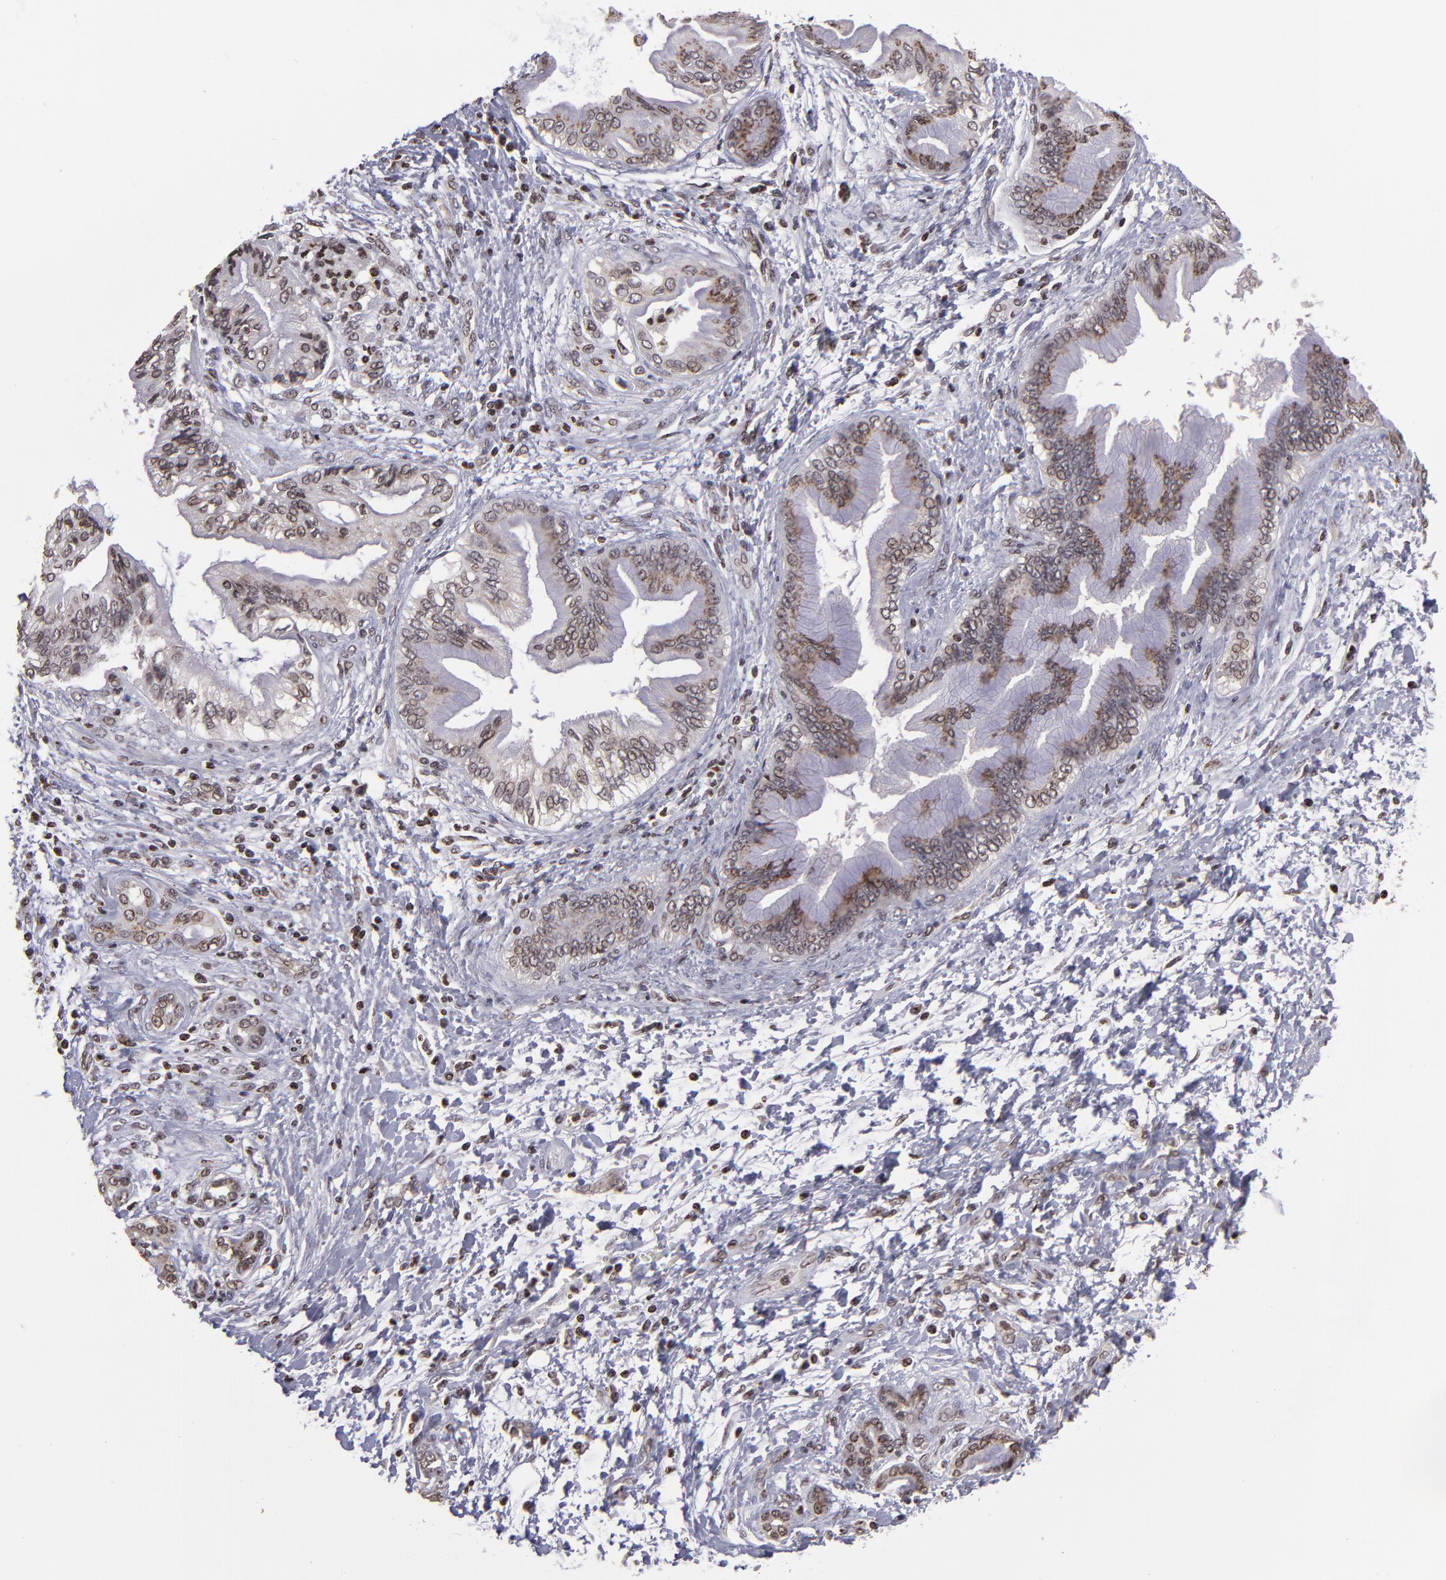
{"staining": {"intensity": "weak", "quantity": ">75%", "location": "cytoplasmic/membranous,nuclear"}, "tissue": "pancreatic cancer", "cell_type": "Tumor cells", "image_type": "cancer", "snomed": [{"axis": "morphology", "description": "Adenocarcinoma, NOS"}, {"axis": "topography", "description": "Pancreas"}], "caption": "A brown stain highlights weak cytoplasmic/membranous and nuclear expression of a protein in human pancreatic adenocarcinoma tumor cells.", "gene": "CSDC2", "patient": {"sex": "female", "age": 70}}